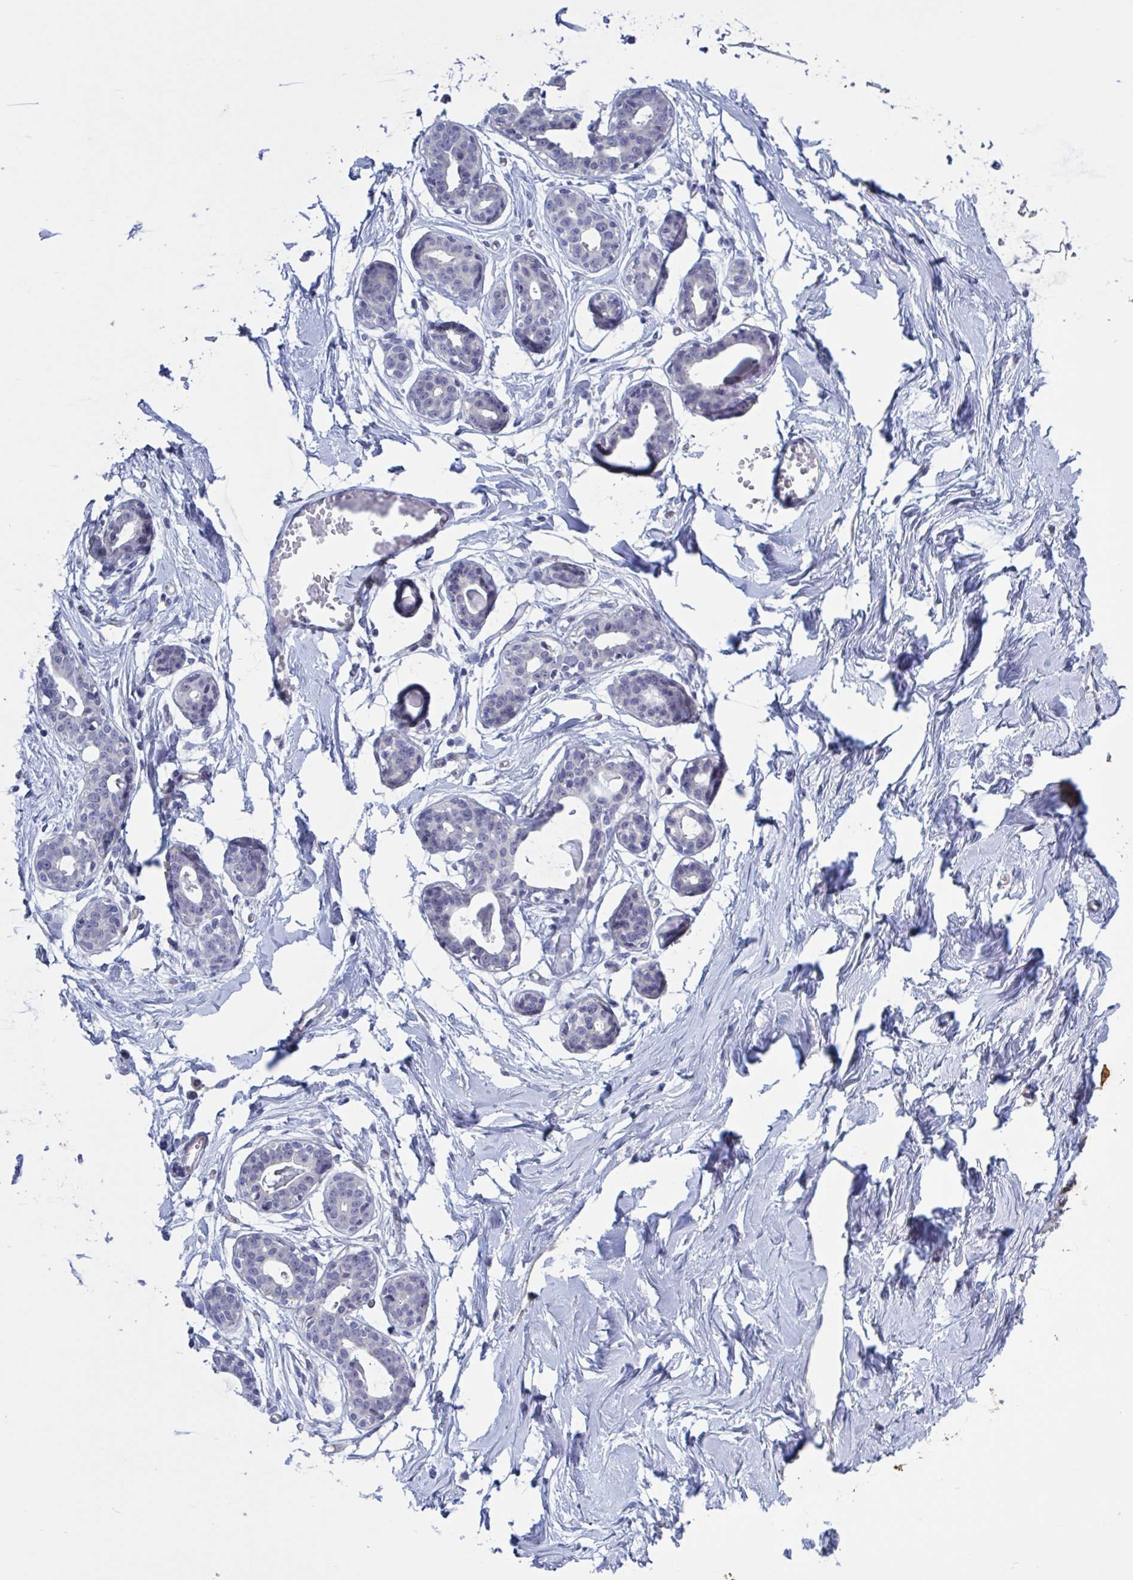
{"staining": {"intensity": "negative", "quantity": "none", "location": "none"}, "tissue": "breast", "cell_type": "Adipocytes", "image_type": "normal", "snomed": [{"axis": "morphology", "description": "Normal tissue, NOS"}, {"axis": "topography", "description": "Breast"}], "caption": "Breast was stained to show a protein in brown. There is no significant positivity in adipocytes. The staining is performed using DAB (3,3'-diaminobenzidine) brown chromogen with nuclei counter-stained in using hematoxylin.", "gene": "ST14", "patient": {"sex": "female", "age": 45}}